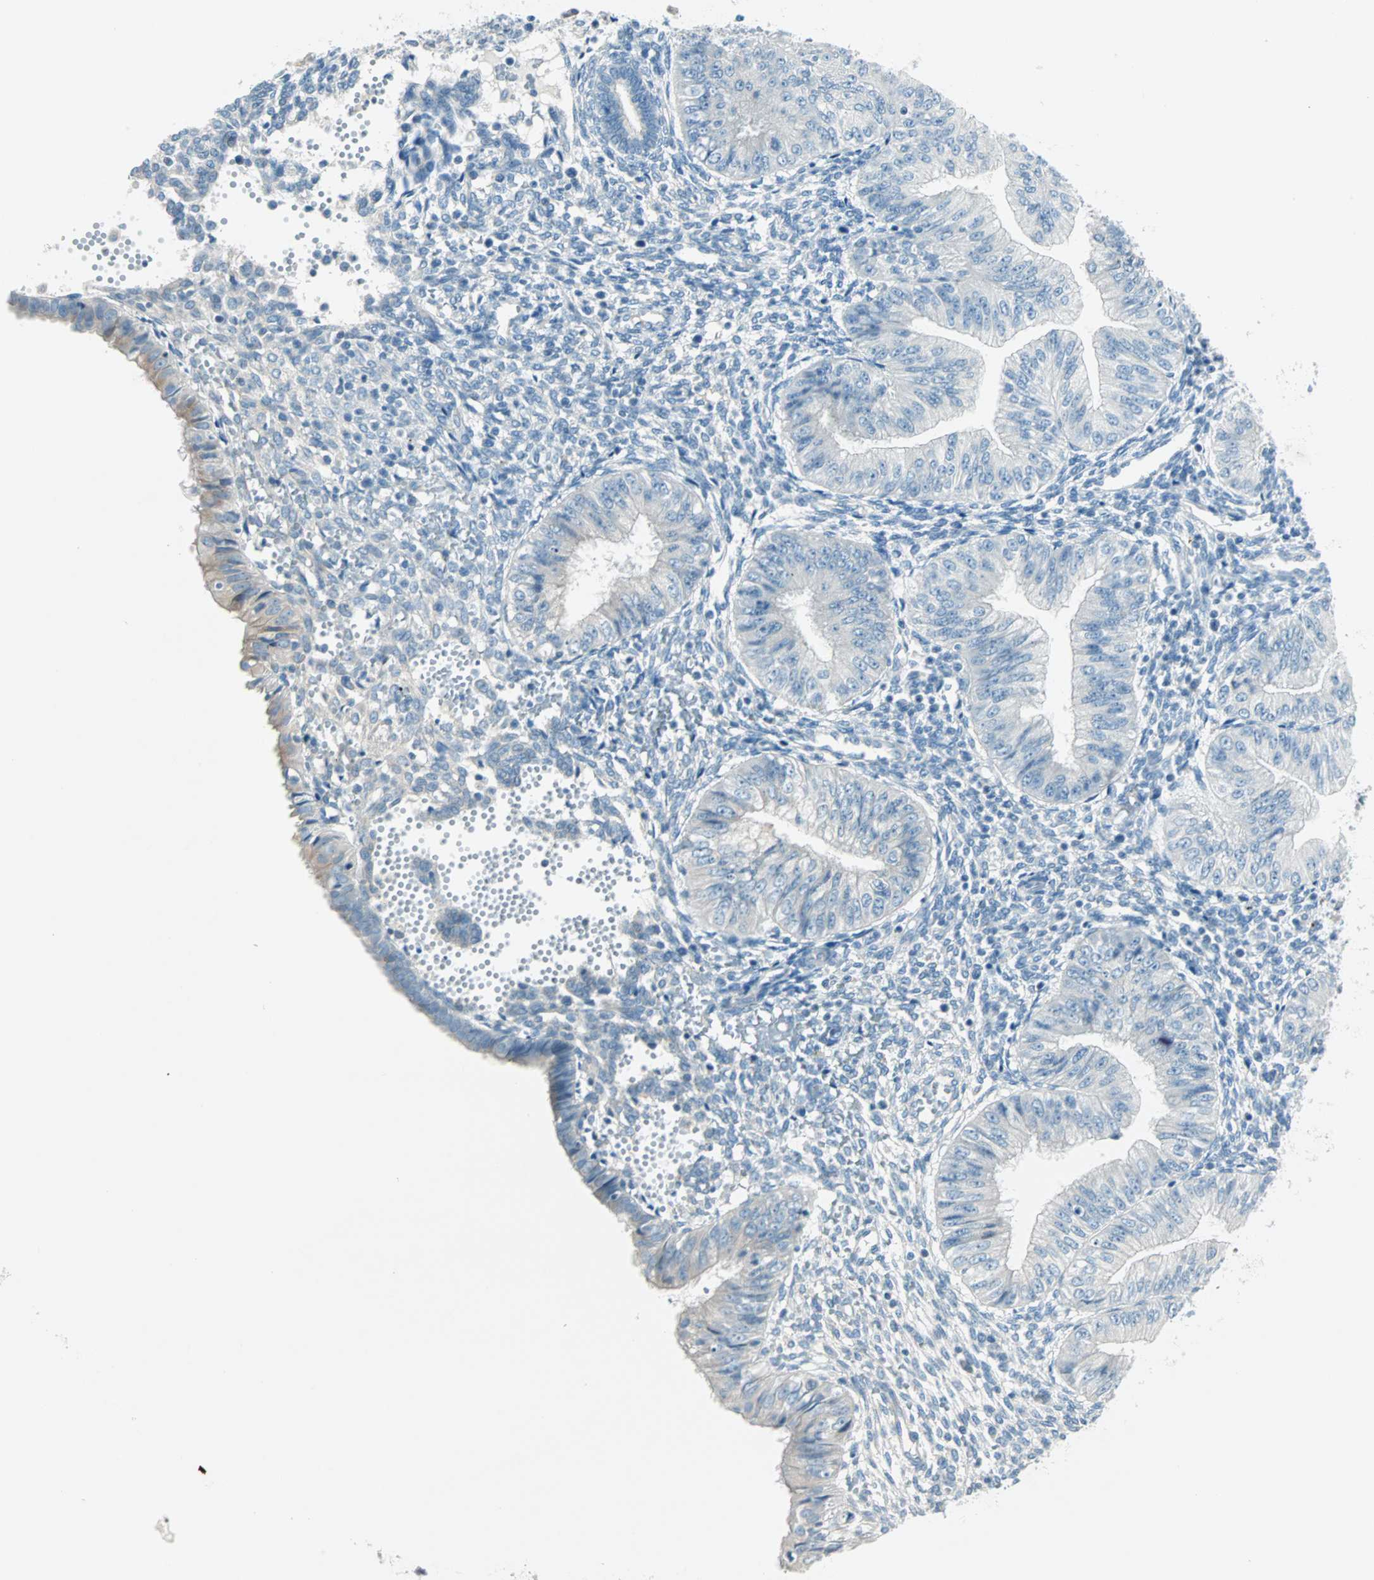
{"staining": {"intensity": "negative", "quantity": "none", "location": "none"}, "tissue": "endometrial cancer", "cell_type": "Tumor cells", "image_type": "cancer", "snomed": [{"axis": "morphology", "description": "Normal tissue, NOS"}, {"axis": "morphology", "description": "Adenocarcinoma, NOS"}, {"axis": "topography", "description": "Endometrium"}], "caption": "This photomicrograph is of endometrial adenocarcinoma stained with immunohistochemistry to label a protein in brown with the nuclei are counter-stained blue. There is no positivity in tumor cells. (DAB (3,3'-diaminobenzidine) immunohistochemistry visualized using brightfield microscopy, high magnification).", "gene": "SULT1C2", "patient": {"sex": "female", "age": 53}}